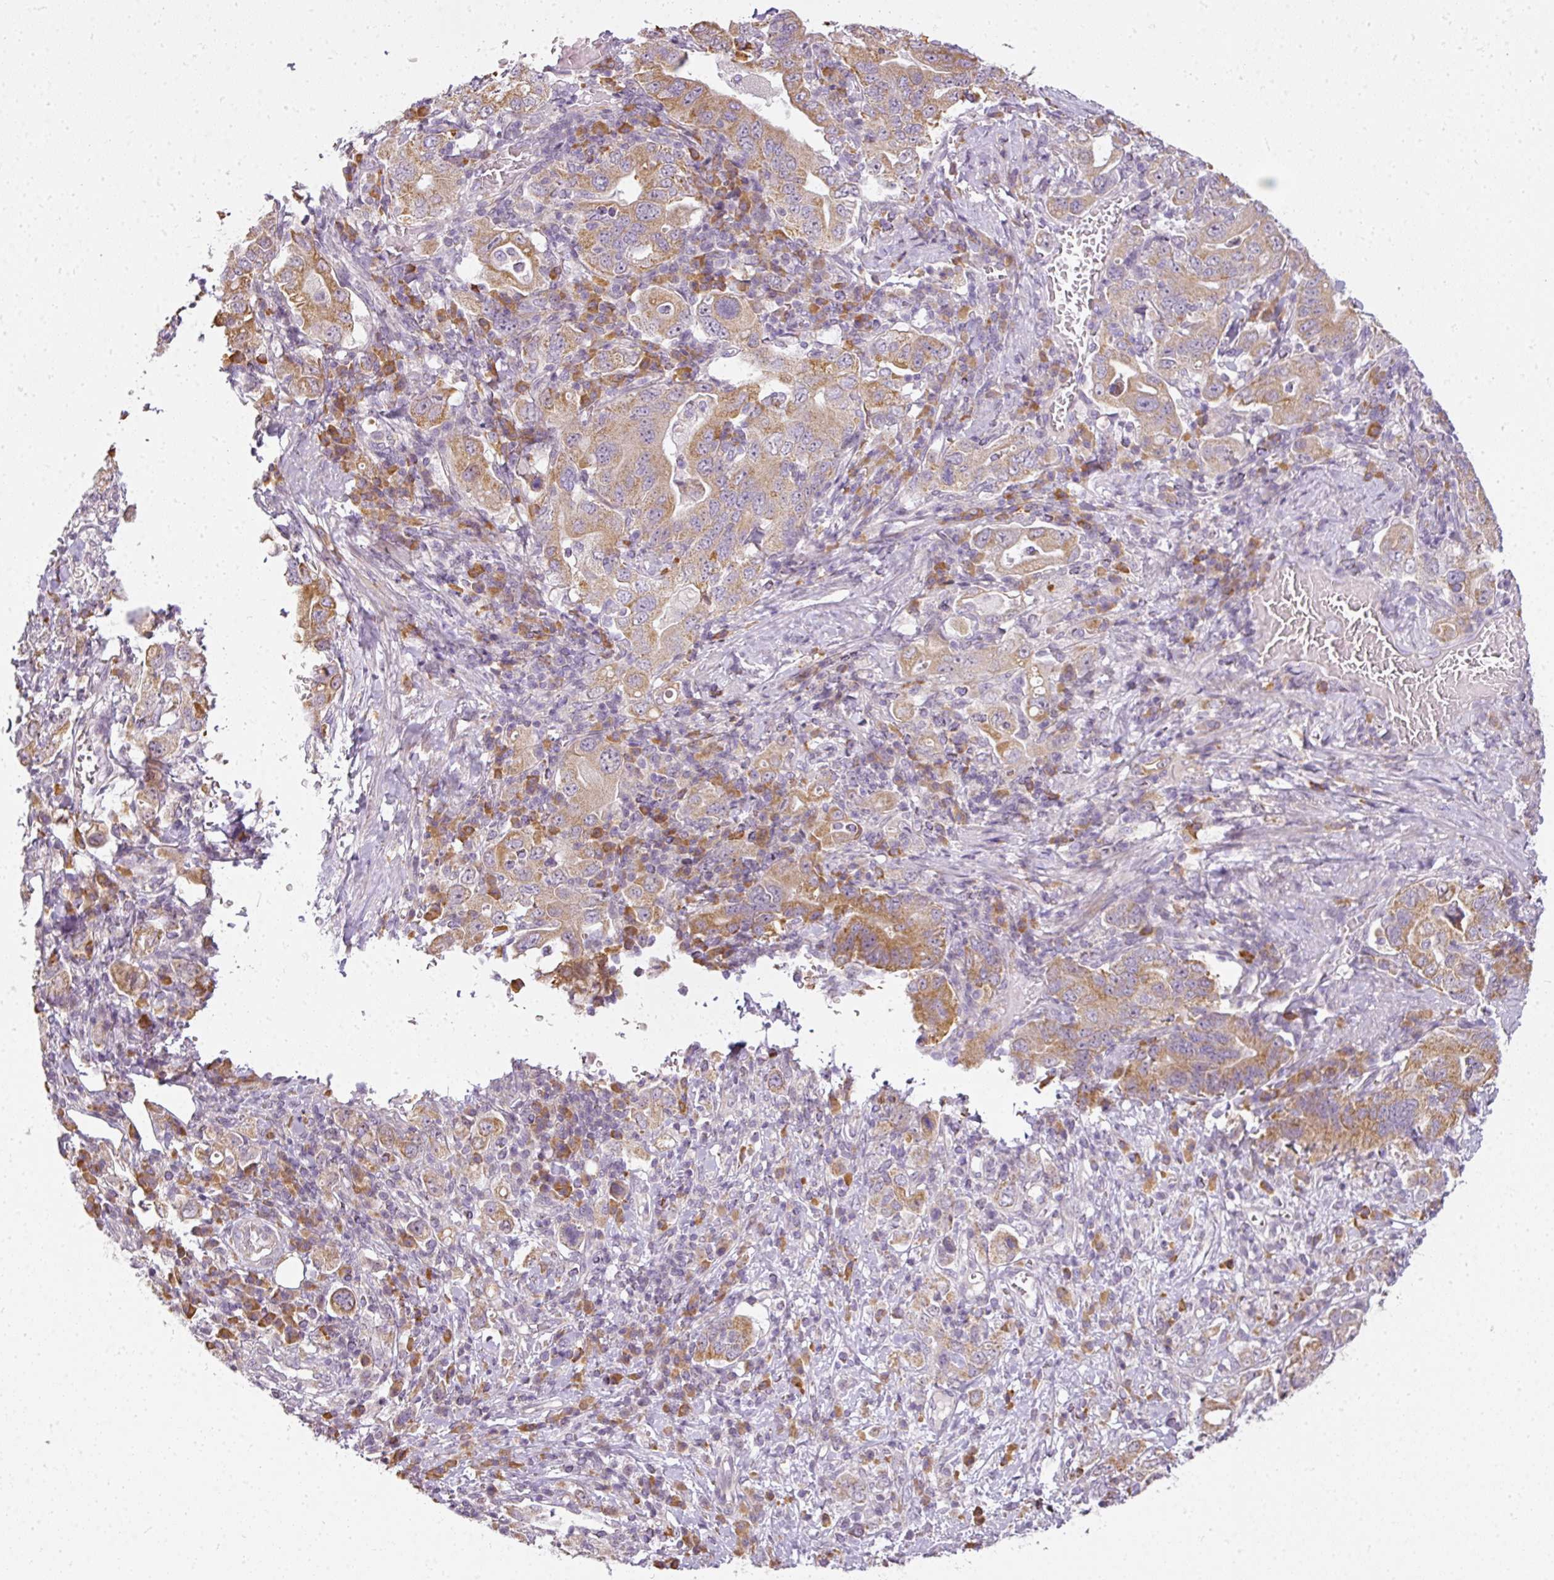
{"staining": {"intensity": "moderate", "quantity": ">75%", "location": "cytoplasmic/membranous"}, "tissue": "stomach cancer", "cell_type": "Tumor cells", "image_type": "cancer", "snomed": [{"axis": "morphology", "description": "Adenocarcinoma, NOS"}, {"axis": "topography", "description": "Stomach, upper"}, {"axis": "topography", "description": "Stomach"}], "caption": "Immunohistochemical staining of adenocarcinoma (stomach) exhibits moderate cytoplasmic/membranous protein positivity in approximately >75% of tumor cells.", "gene": "LY75", "patient": {"sex": "male", "age": 62}}